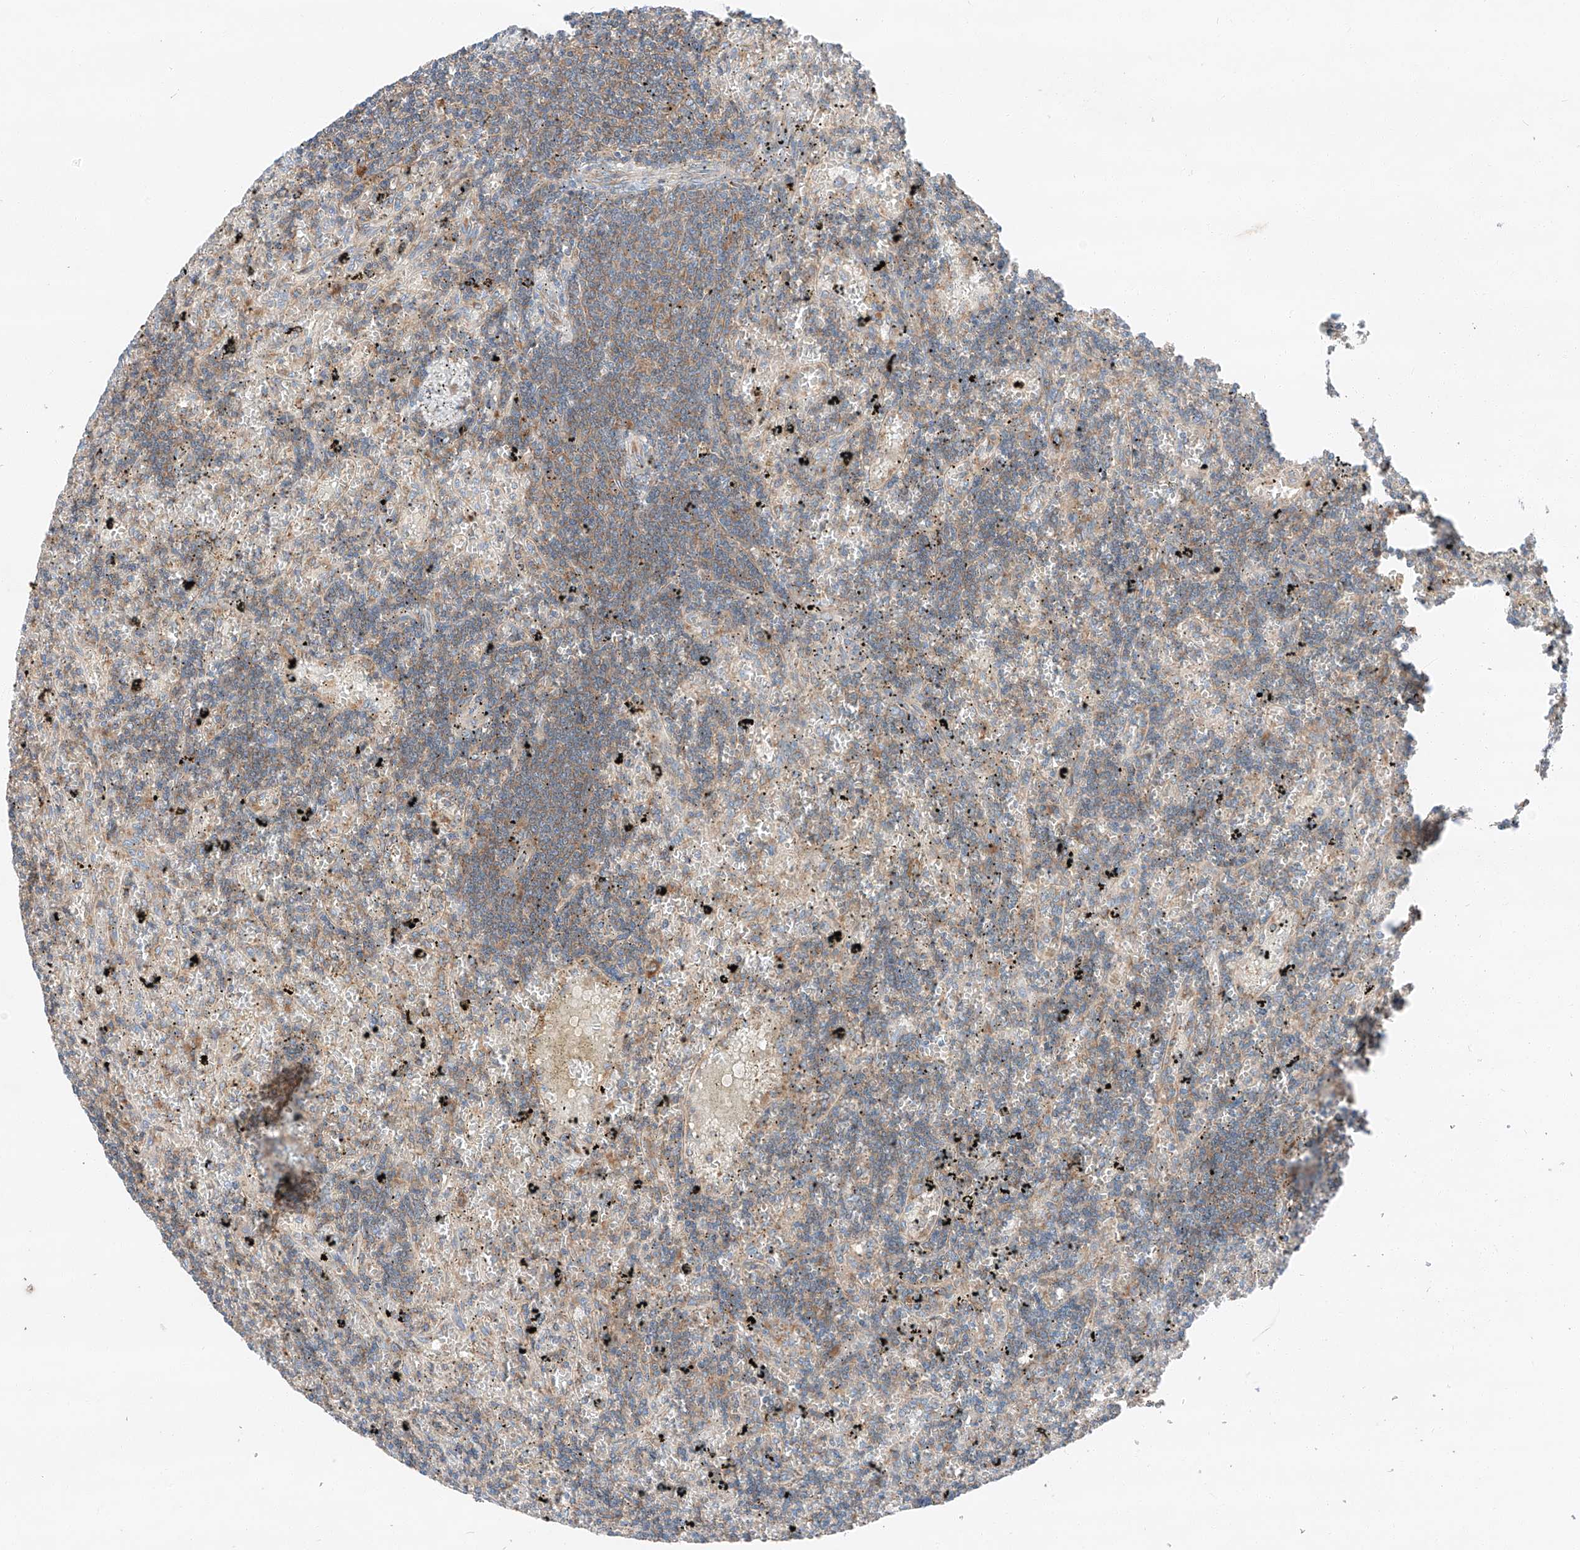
{"staining": {"intensity": "weak", "quantity": "<25%", "location": "cytoplasmic/membranous"}, "tissue": "lymphoma", "cell_type": "Tumor cells", "image_type": "cancer", "snomed": [{"axis": "morphology", "description": "Malignant lymphoma, non-Hodgkin's type, Low grade"}, {"axis": "topography", "description": "Spleen"}], "caption": "Malignant lymphoma, non-Hodgkin's type (low-grade) stained for a protein using immunohistochemistry (IHC) displays no positivity tumor cells.", "gene": "ZC3H15", "patient": {"sex": "male", "age": 76}}